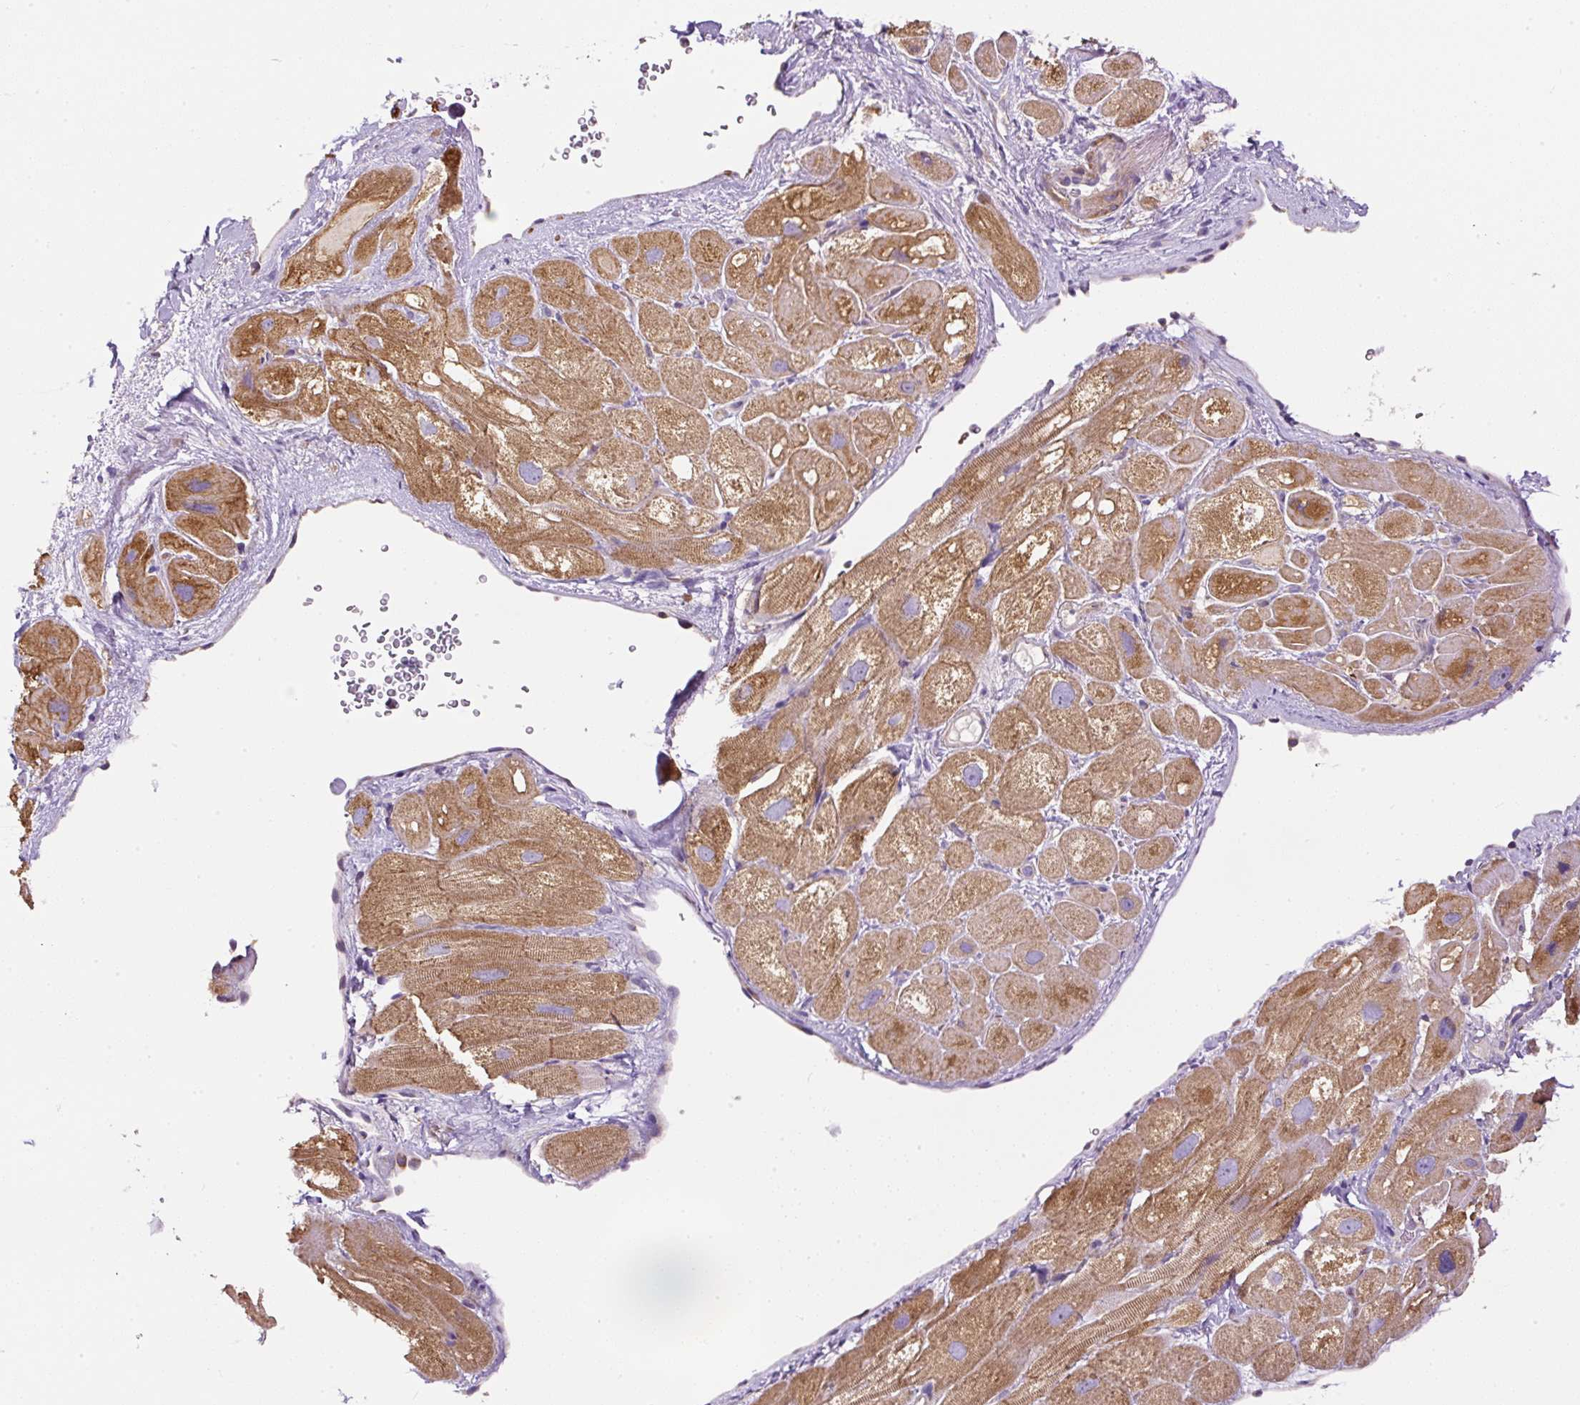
{"staining": {"intensity": "moderate", "quantity": ">75%", "location": "cytoplasmic/membranous"}, "tissue": "heart muscle", "cell_type": "Cardiomyocytes", "image_type": "normal", "snomed": [{"axis": "morphology", "description": "Normal tissue, NOS"}, {"axis": "topography", "description": "Heart"}], "caption": "Heart muscle stained for a protein exhibits moderate cytoplasmic/membranous positivity in cardiomyocytes. The staining was performed using DAB (3,3'-diaminobenzidine), with brown indicating positive protein expression. Nuclei are stained blue with hematoxylin.", "gene": "NDUFAF2", "patient": {"sex": "male", "age": 49}}